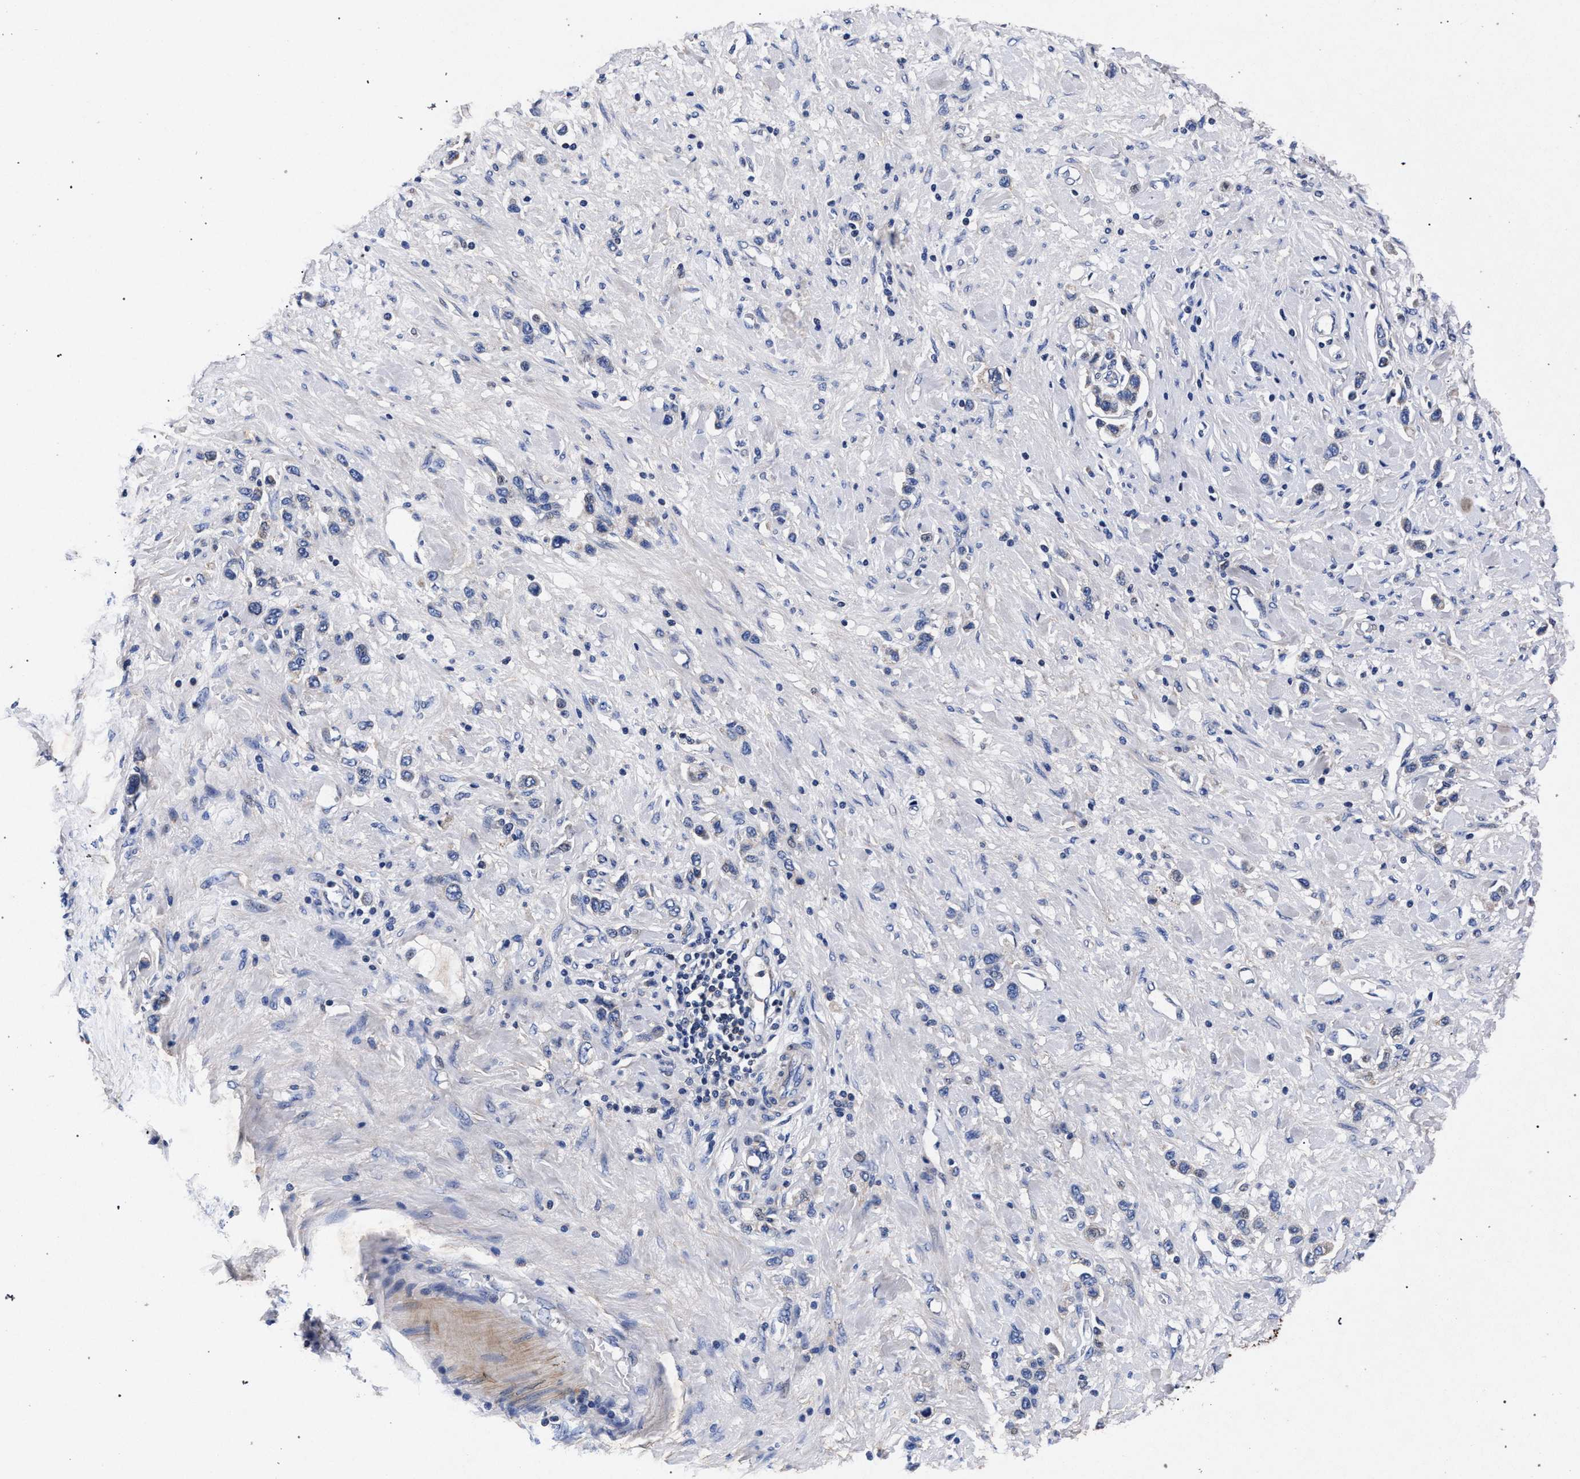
{"staining": {"intensity": "negative", "quantity": "none", "location": "none"}, "tissue": "stomach cancer", "cell_type": "Tumor cells", "image_type": "cancer", "snomed": [{"axis": "morphology", "description": "Adenocarcinoma, NOS"}, {"axis": "topography", "description": "Stomach"}], "caption": "This is an immunohistochemistry (IHC) histopathology image of stomach adenocarcinoma. There is no staining in tumor cells.", "gene": "HSD17B14", "patient": {"sex": "female", "age": 65}}